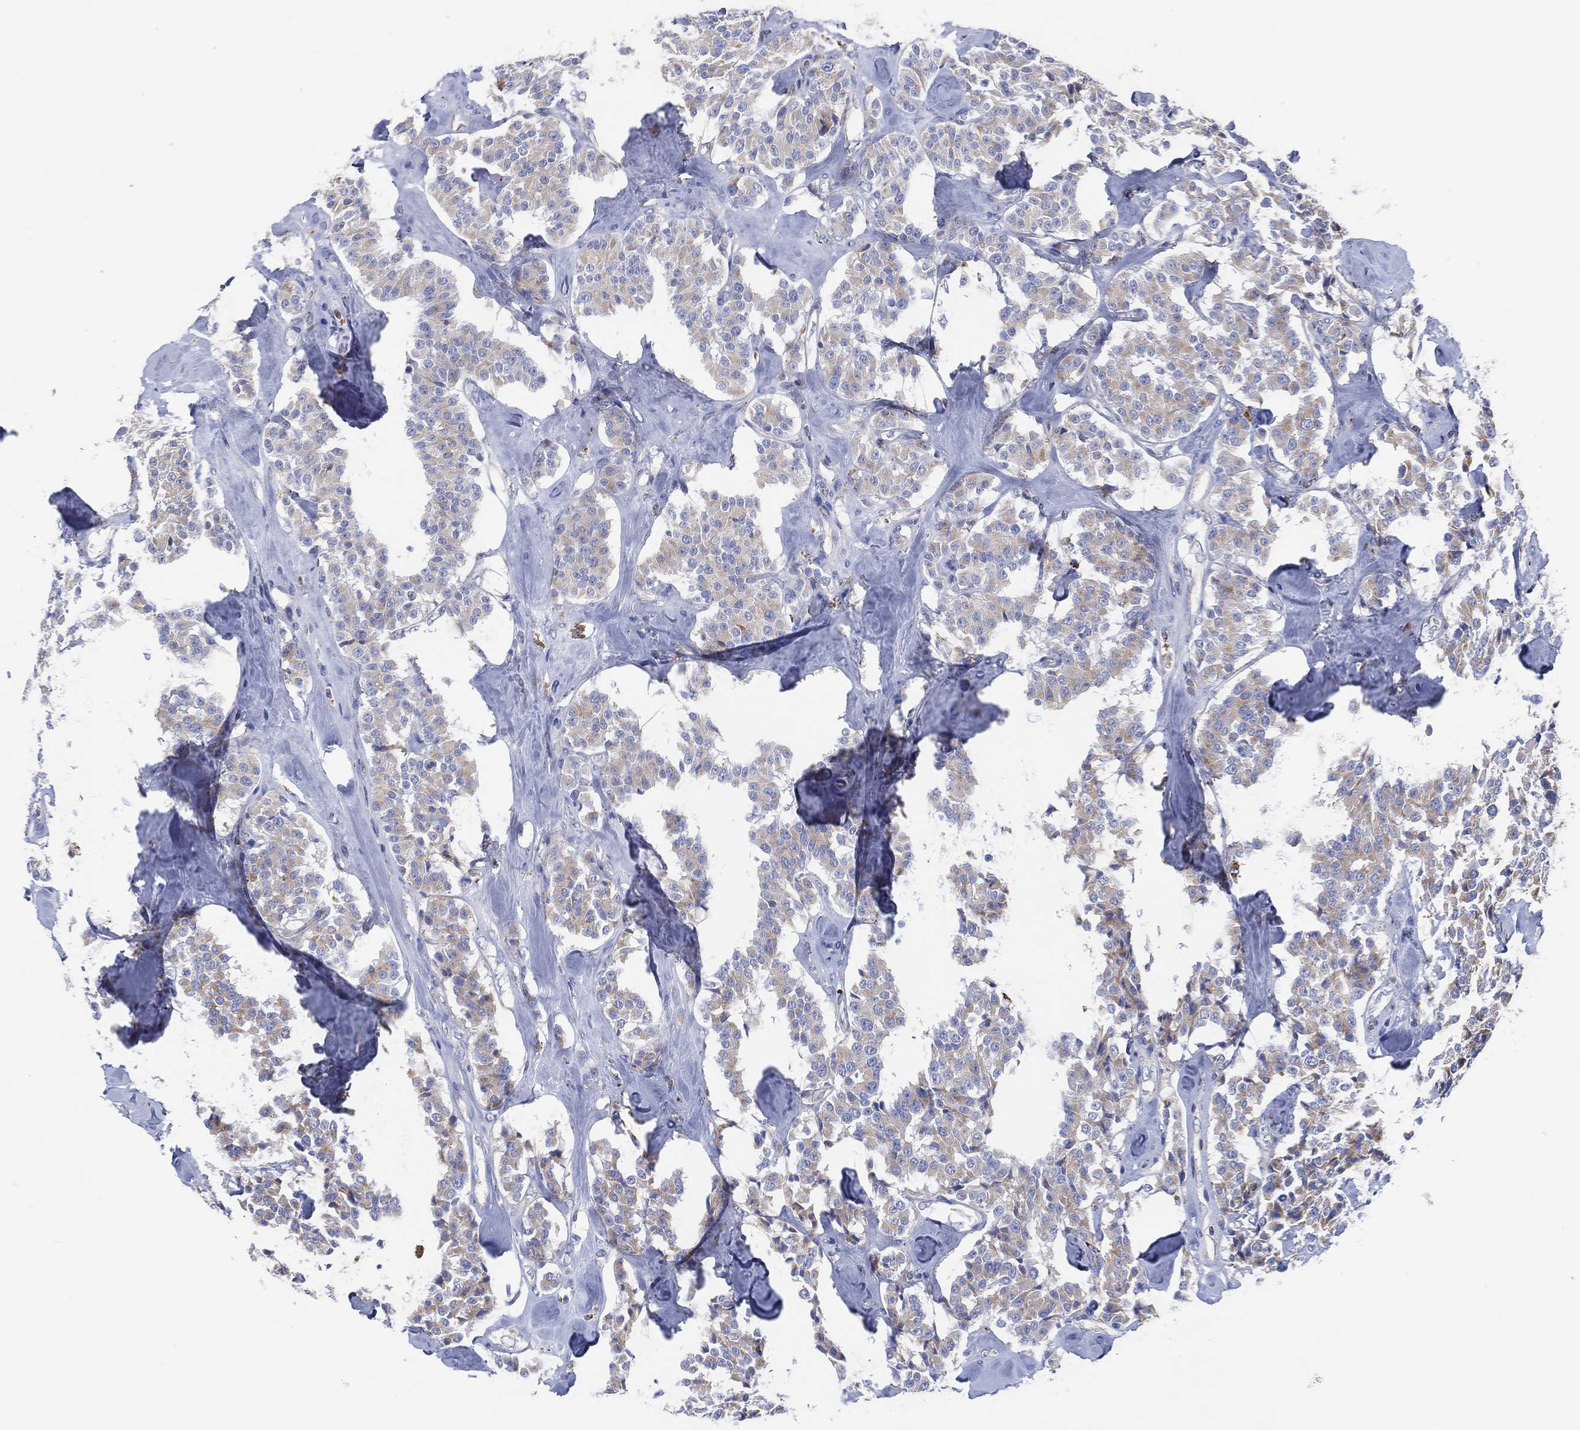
{"staining": {"intensity": "weak", "quantity": "25%-75%", "location": "cytoplasmic/membranous"}, "tissue": "carcinoid", "cell_type": "Tumor cells", "image_type": "cancer", "snomed": [{"axis": "morphology", "description": "Carcinoid, malignant, NOS"}, {"axis": "topography", "description": "Pancreas"}], "caption": "Protein expression analysis of carcinoid reveals weak cytoplasmic/membranous positivity in about 25%-75% of tumor cells. The staining is performed using DAB (3,3'-diaminobenzidine) brown chromogen to label protein expression. The nuclei are counter-stained blue using hematoxylin.", "gene": "GALNS", "patient": {"sex": "male", "age": 41}}